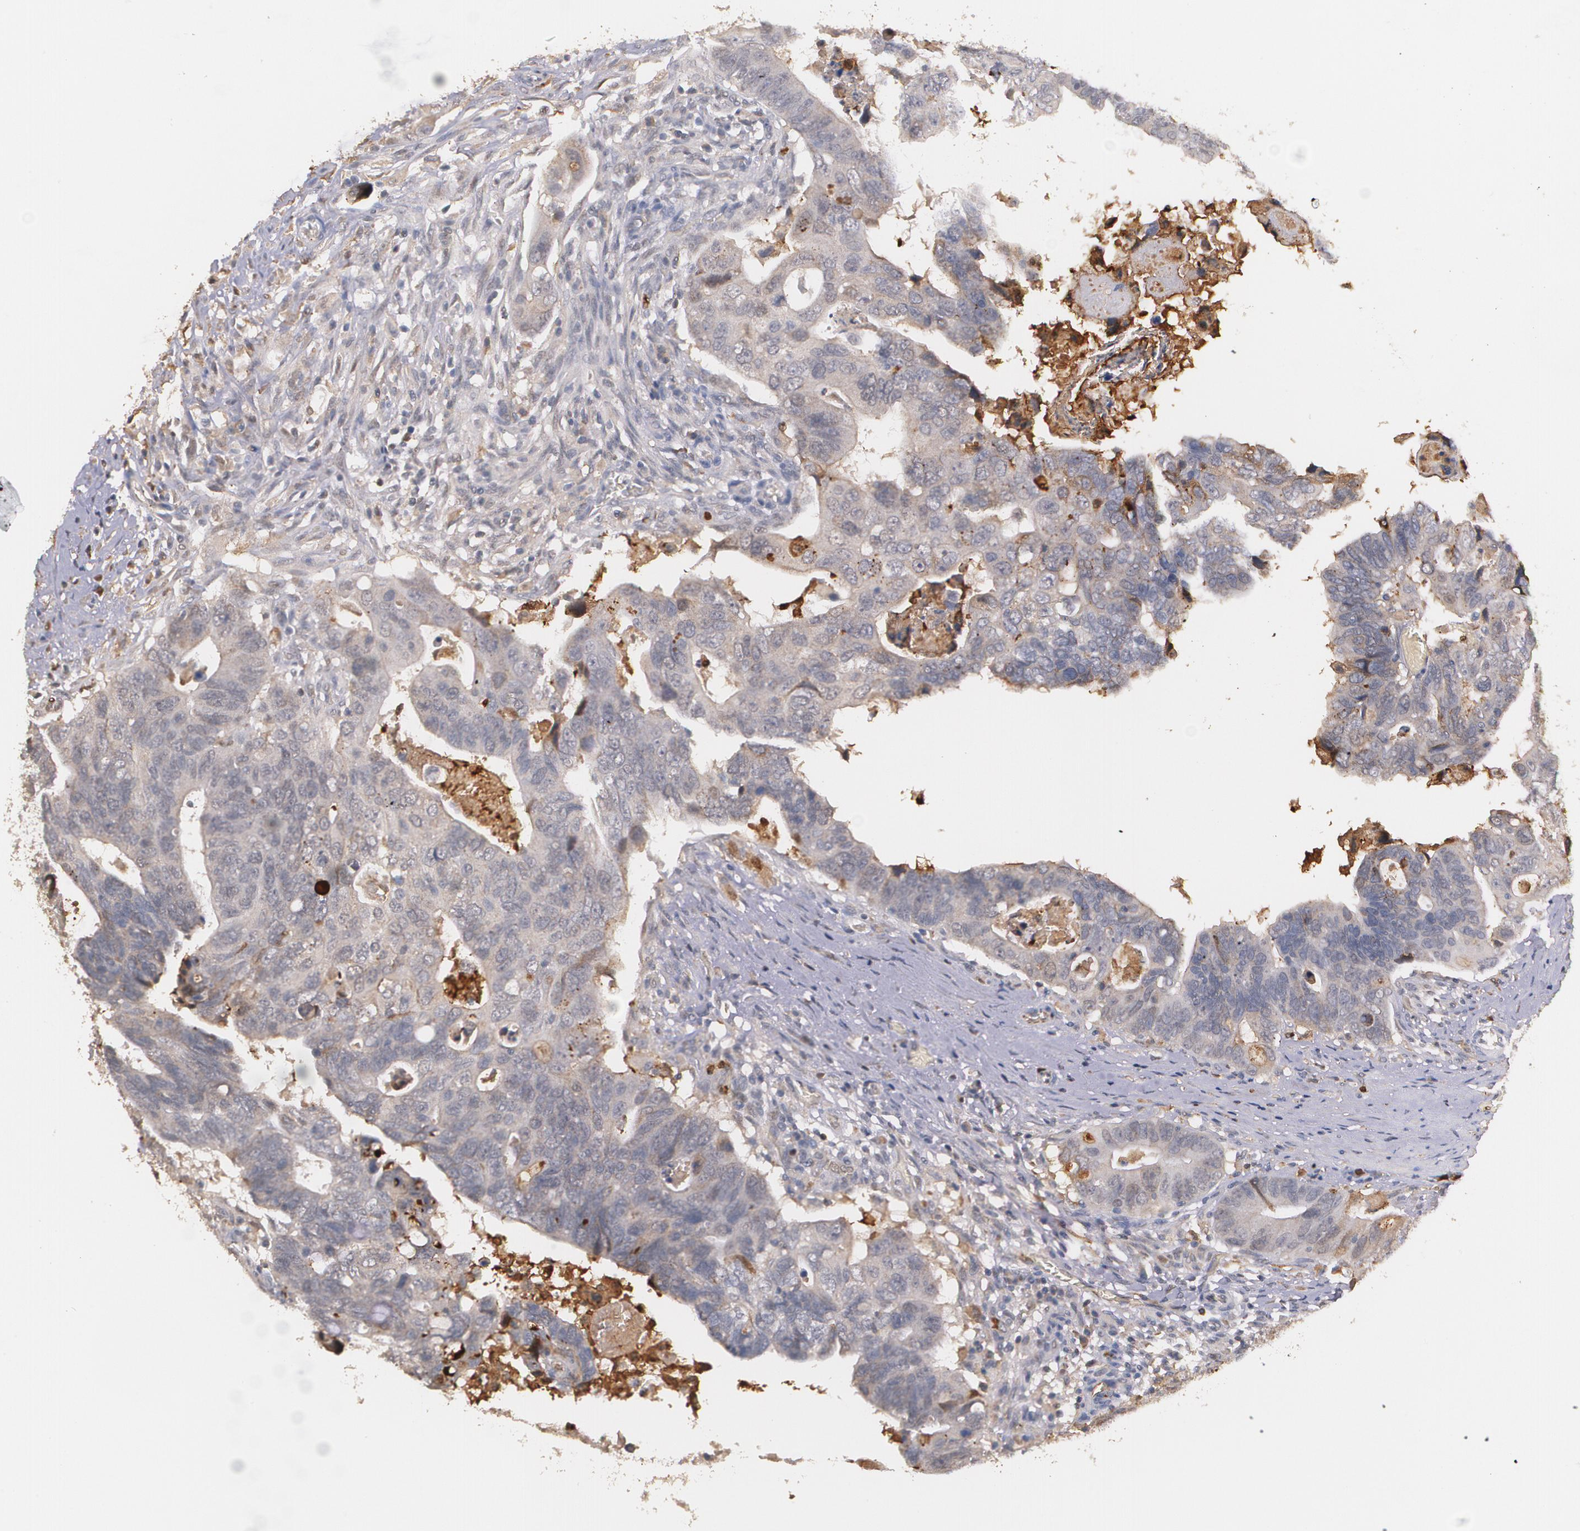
{"staining": {"intensity": "weak", "quantity": "25%-75%", "location": "cytoplasmic/membranous"}, "tissue": "colorectal cancer", "cell_type": "Tumor cells", "image_type": "cancer", "snomed": [{"axis": "morphology", "description": "Adenocarcinoma, NOS"}, {"axis": "topography", "description": "Rectum"}], "caption": "This is a micrograph of IHC staining of colorectal cancer (adenocarcinoma), which shows weak expression in the cytoplasmic/membranous of tumor cells.", "gene": "PTS", "patient": {"sex": "male", "age": 53}}